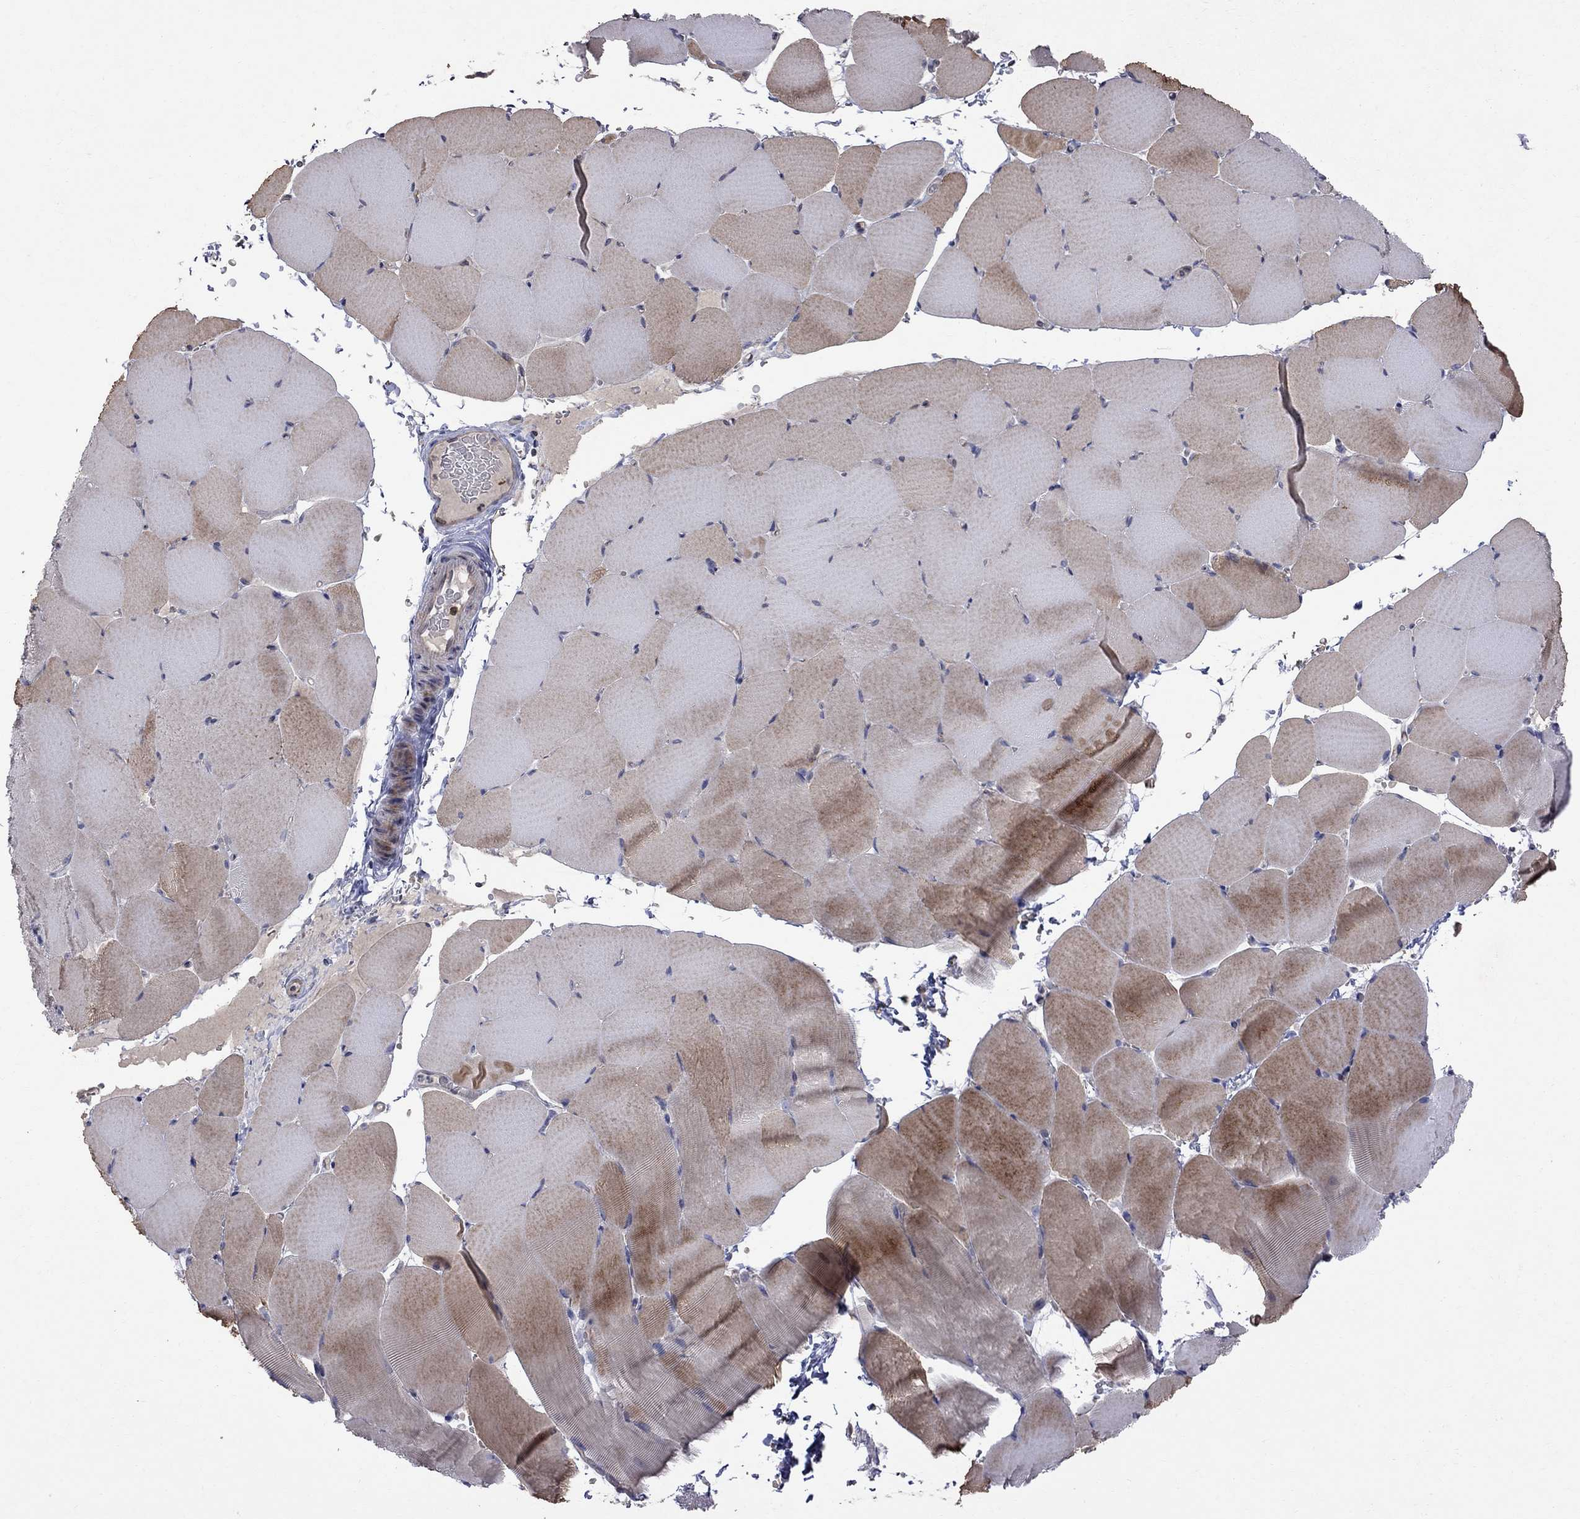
{"staining": {"intensity": "moderate", "quantity": "25%-75%", "location": "cytoplasmic/membranous"}, "tissue": "skeletal muscle", "cell_type": "Myocytes", "image_type": "normal", "snomed": [{"axis": "morphology", "description": "Normal tissue, NOS"}, {"axis": "topography", "description": "Skeletal muscle"}], "caption": "IHC of normal human skeletal muscle reveals medium levels of moderate cytoplasmic/membranous staining in approximately 25%-75% of myocytes.", "gene": "ABI3", "patient": {"sex": "female", "age": 37}}